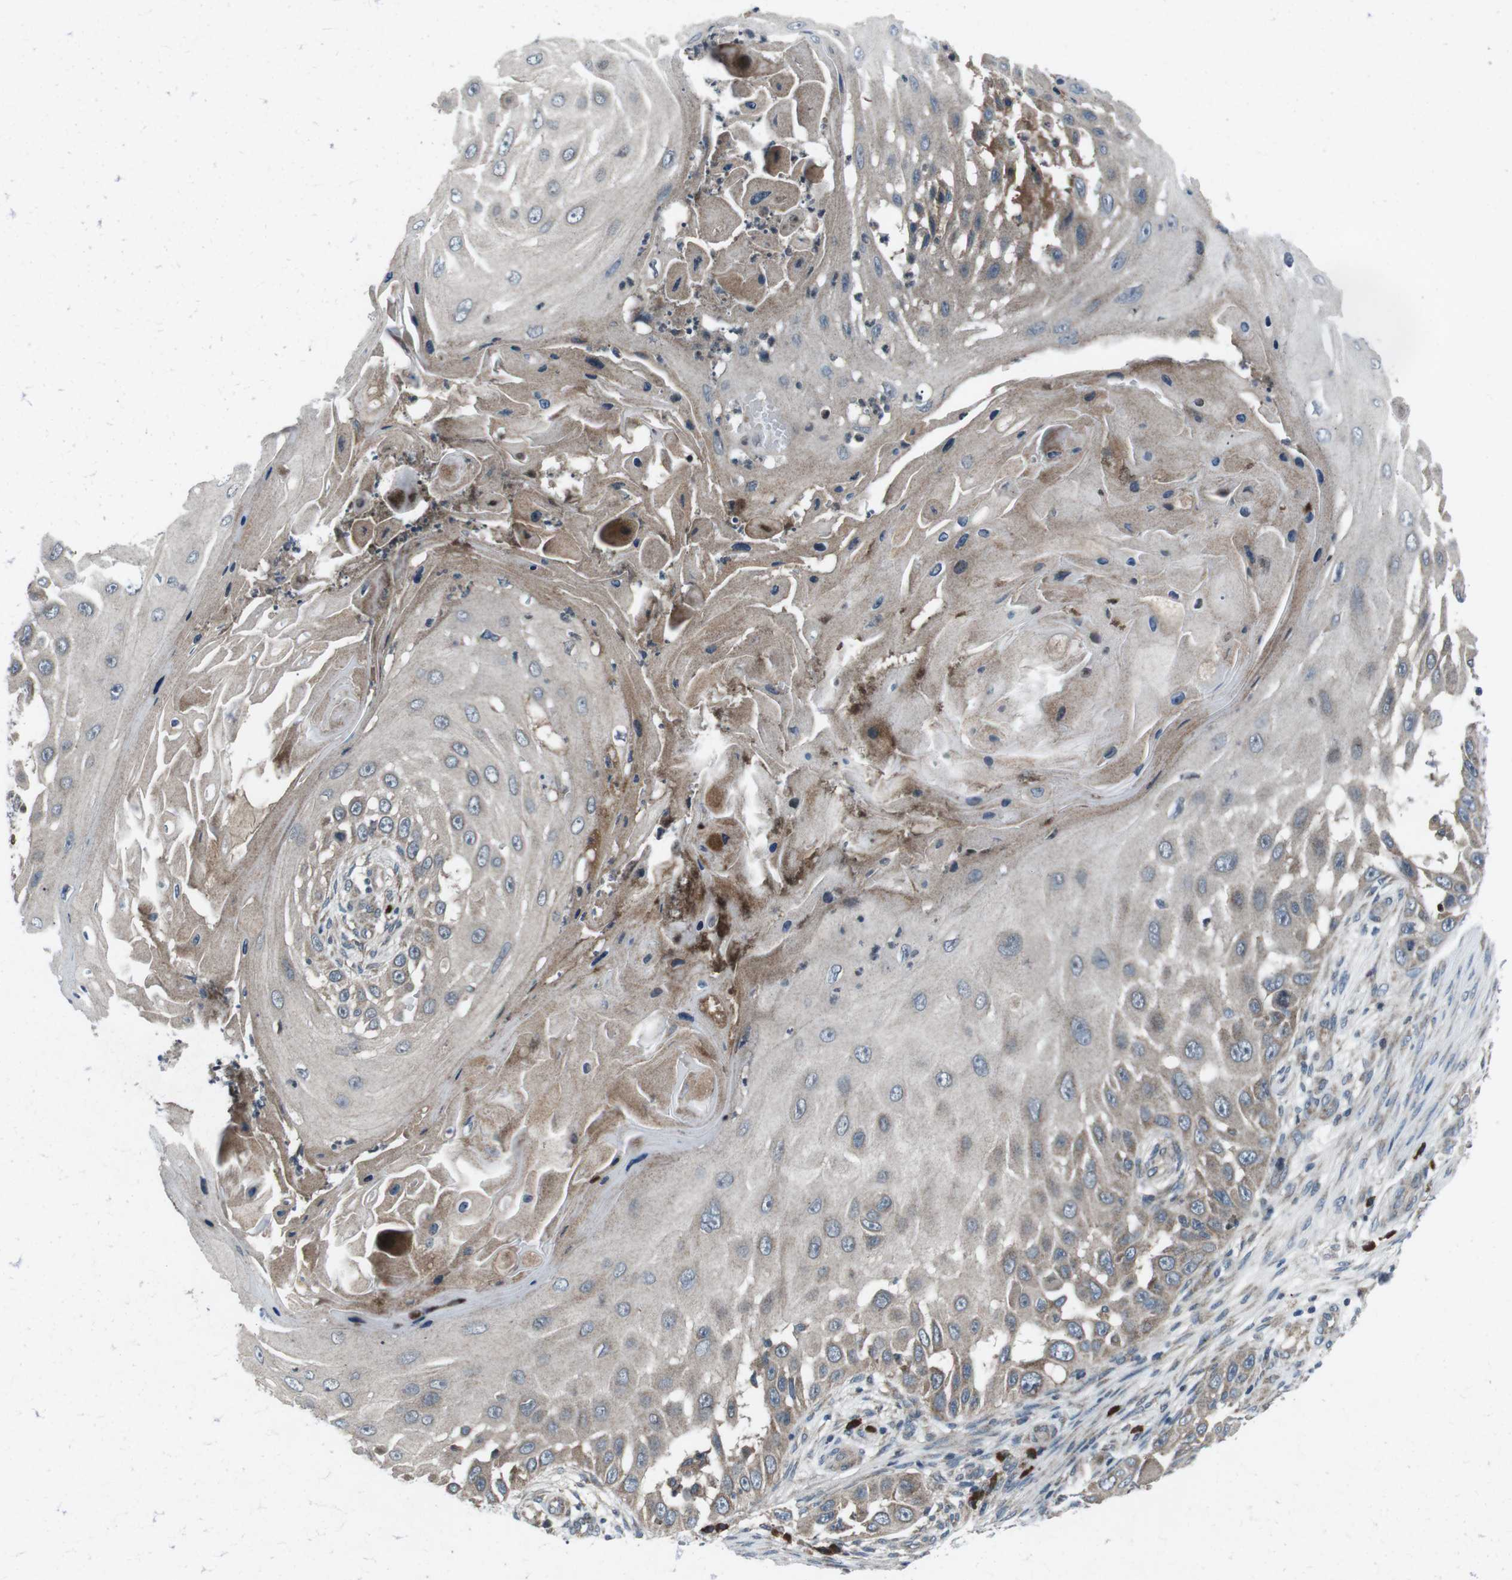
{"staining": {"intensity": "moderate", "quantity": "<25%", "location": "cytoplasmic/membranous"}, "tissue": "skin cancer", "cell_type": "Tumor cells", "image_type": "cancer", "snomed": [{"axis": "morphology", "description": "Squamous cell carcinoma, NOS"}, {"axis": "topography", "description": "Skin"}], "caption": "Skin squamous cell carcinoma stained with DAB (3,3'-diaminobenzidine) IHC shows low levels of moderate cytoplasmic/membranous positivity in approximately <25% of tumor cells.", "gene": "CDK16", "patient": {"sex": "female", "age": 44}}